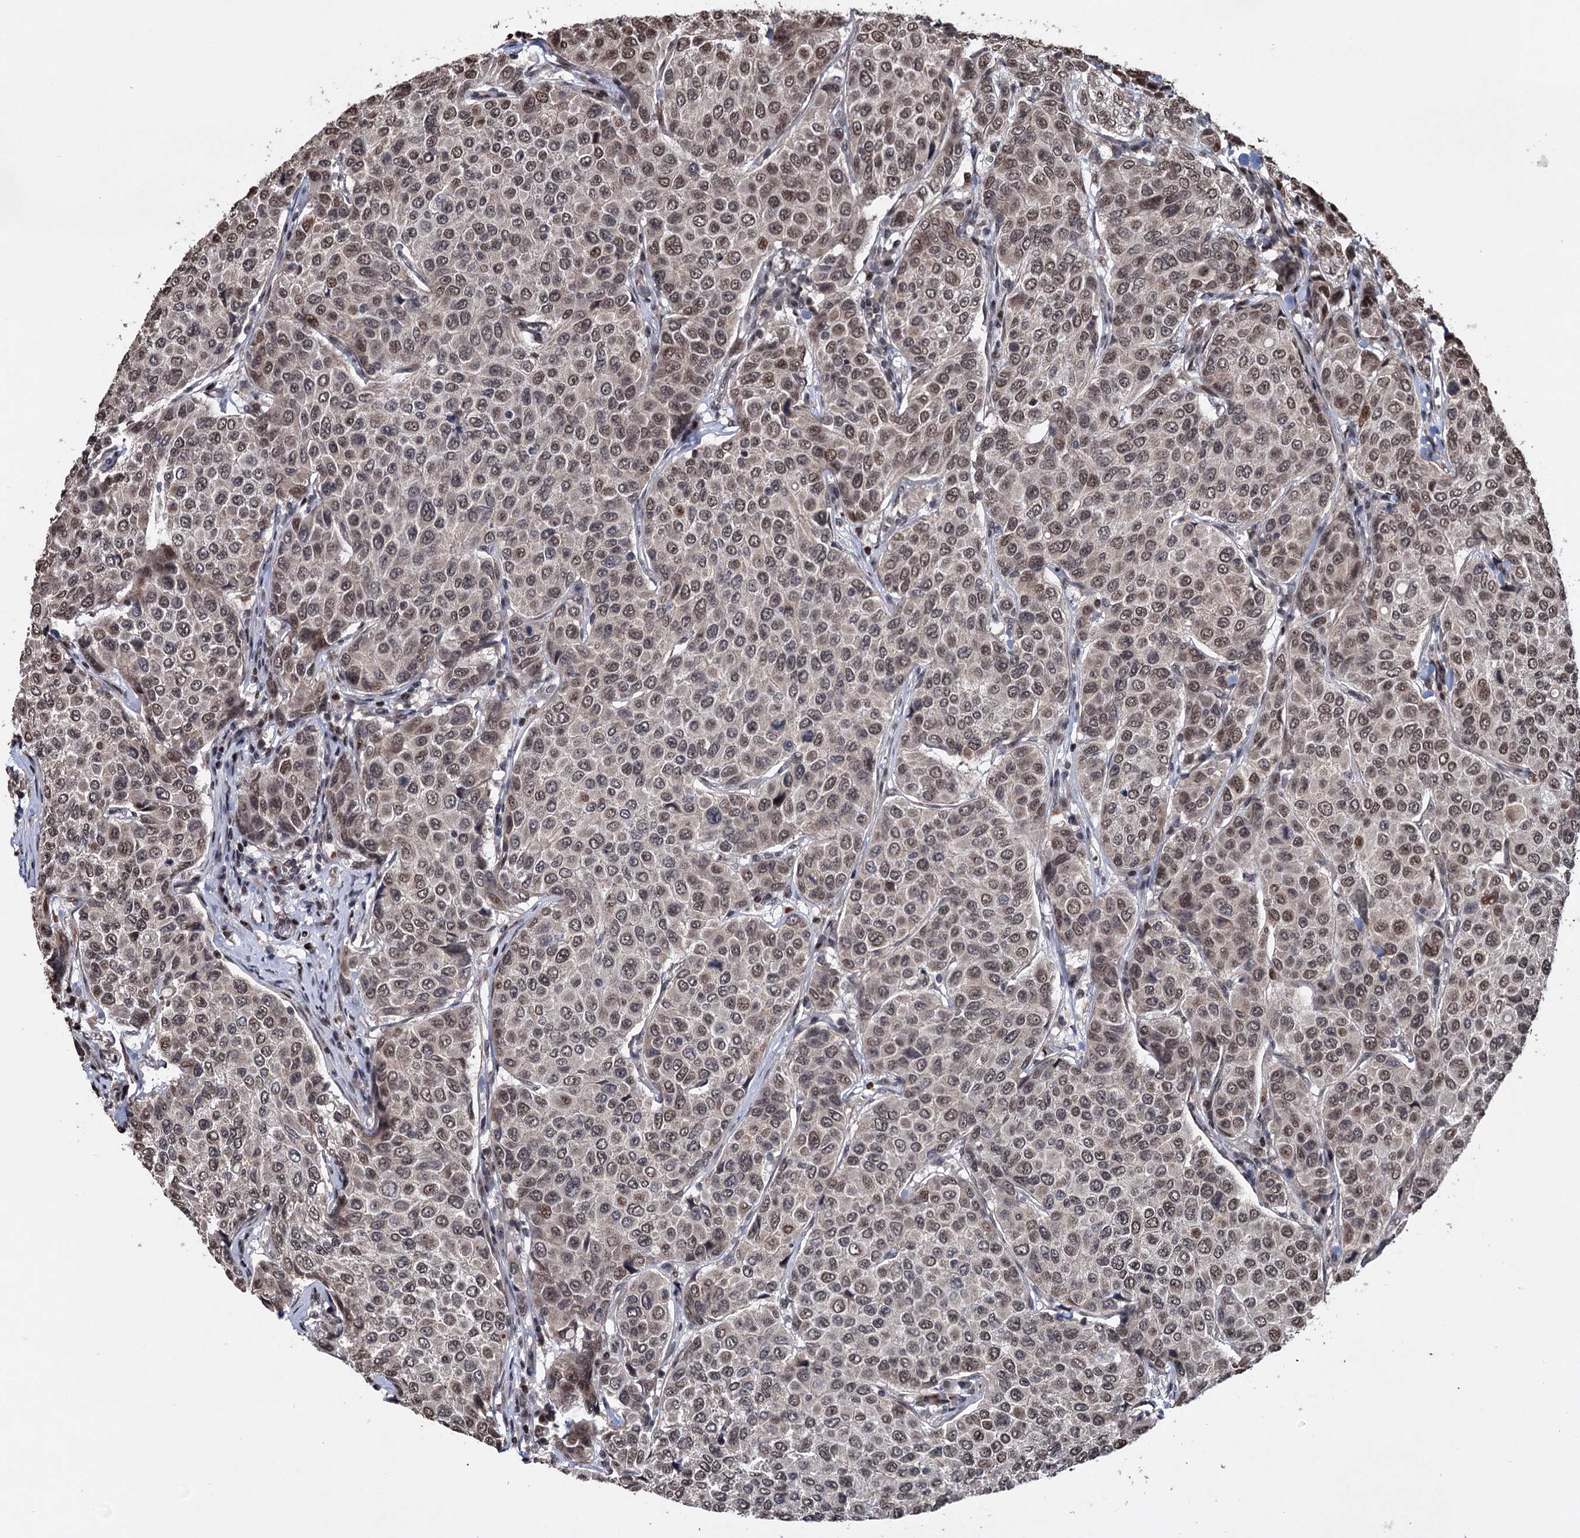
{"staining": {"intensity": "moderate", "quantity": "25%-75%", "location": "nuclear"}, "tissue": "breast cancer", "cell_type": "Tumor cells", "image_type": "cancer", "snomed": [{"axis": "morphology", "description": "Duct carcinoma"}, {"axis": "topography", "description": "Breast"}], "caption": "Breast intraductal carcinoma stained with a protein marker reveals moderate staining in tumor cells.", "gene": "EYA4", "patient": {"sex": "female", "age": 55}}